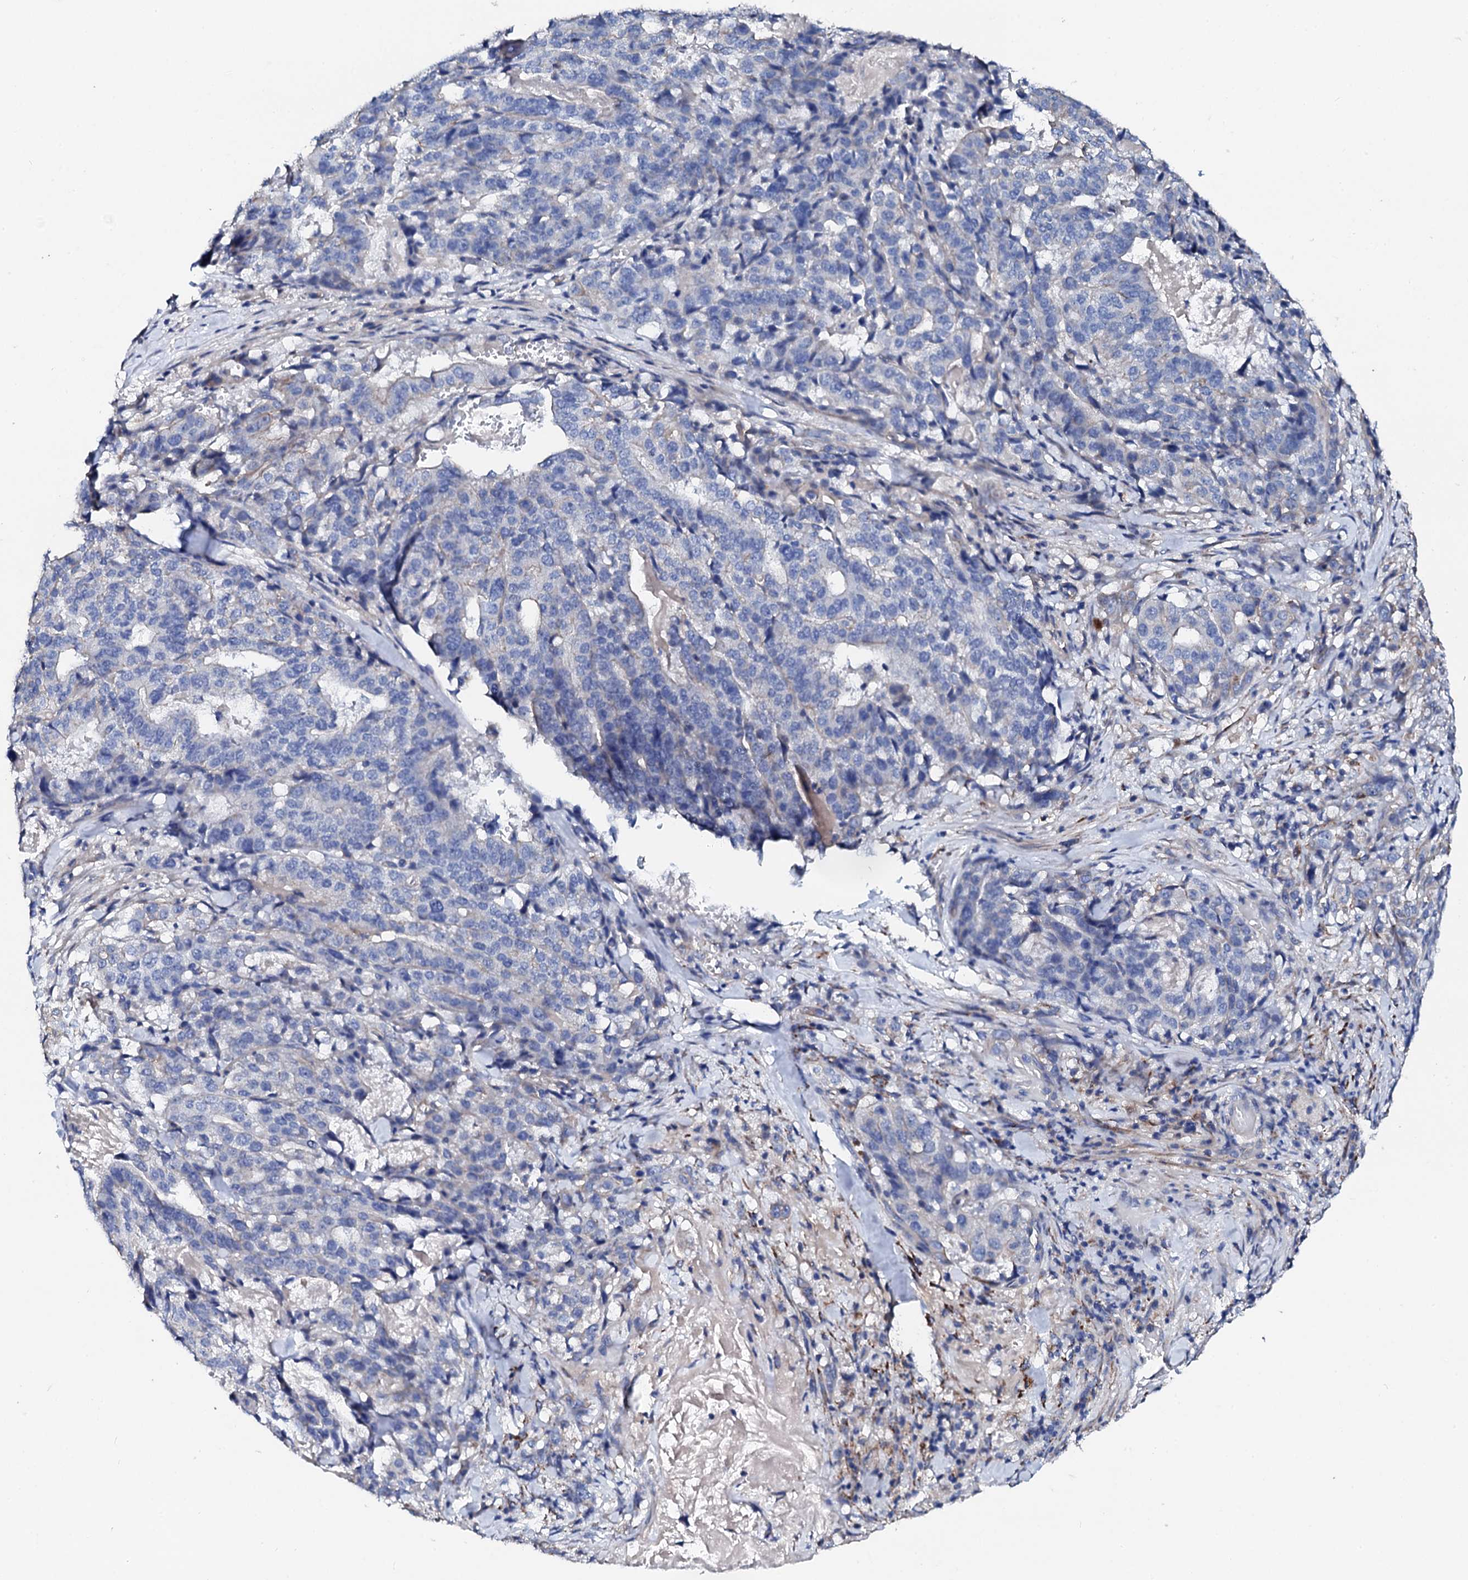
{"staining": {"intensity": "negative", "quantity": "none", "location": "none"}, "tissue": "stomach cancer", "cell_type": "Tumor cells", "image_type": "cancer", "snomed": [{"axis": "morphology", "description": "Adenocarcinoma, NOS"}, {"axis": "topography", "description": "Stomach"}], "caption": "Adenocarcinoma (stomach) was stained to show a protein in brown. There is no significant positivity in tumor cells. (DAB (3,3'-diaminobenzidine) immunohistochemistry visualized using brightfield microscopy, high magnification).", "gene": "KLHL32", "patient": {"sex": "male", "age": 48}}